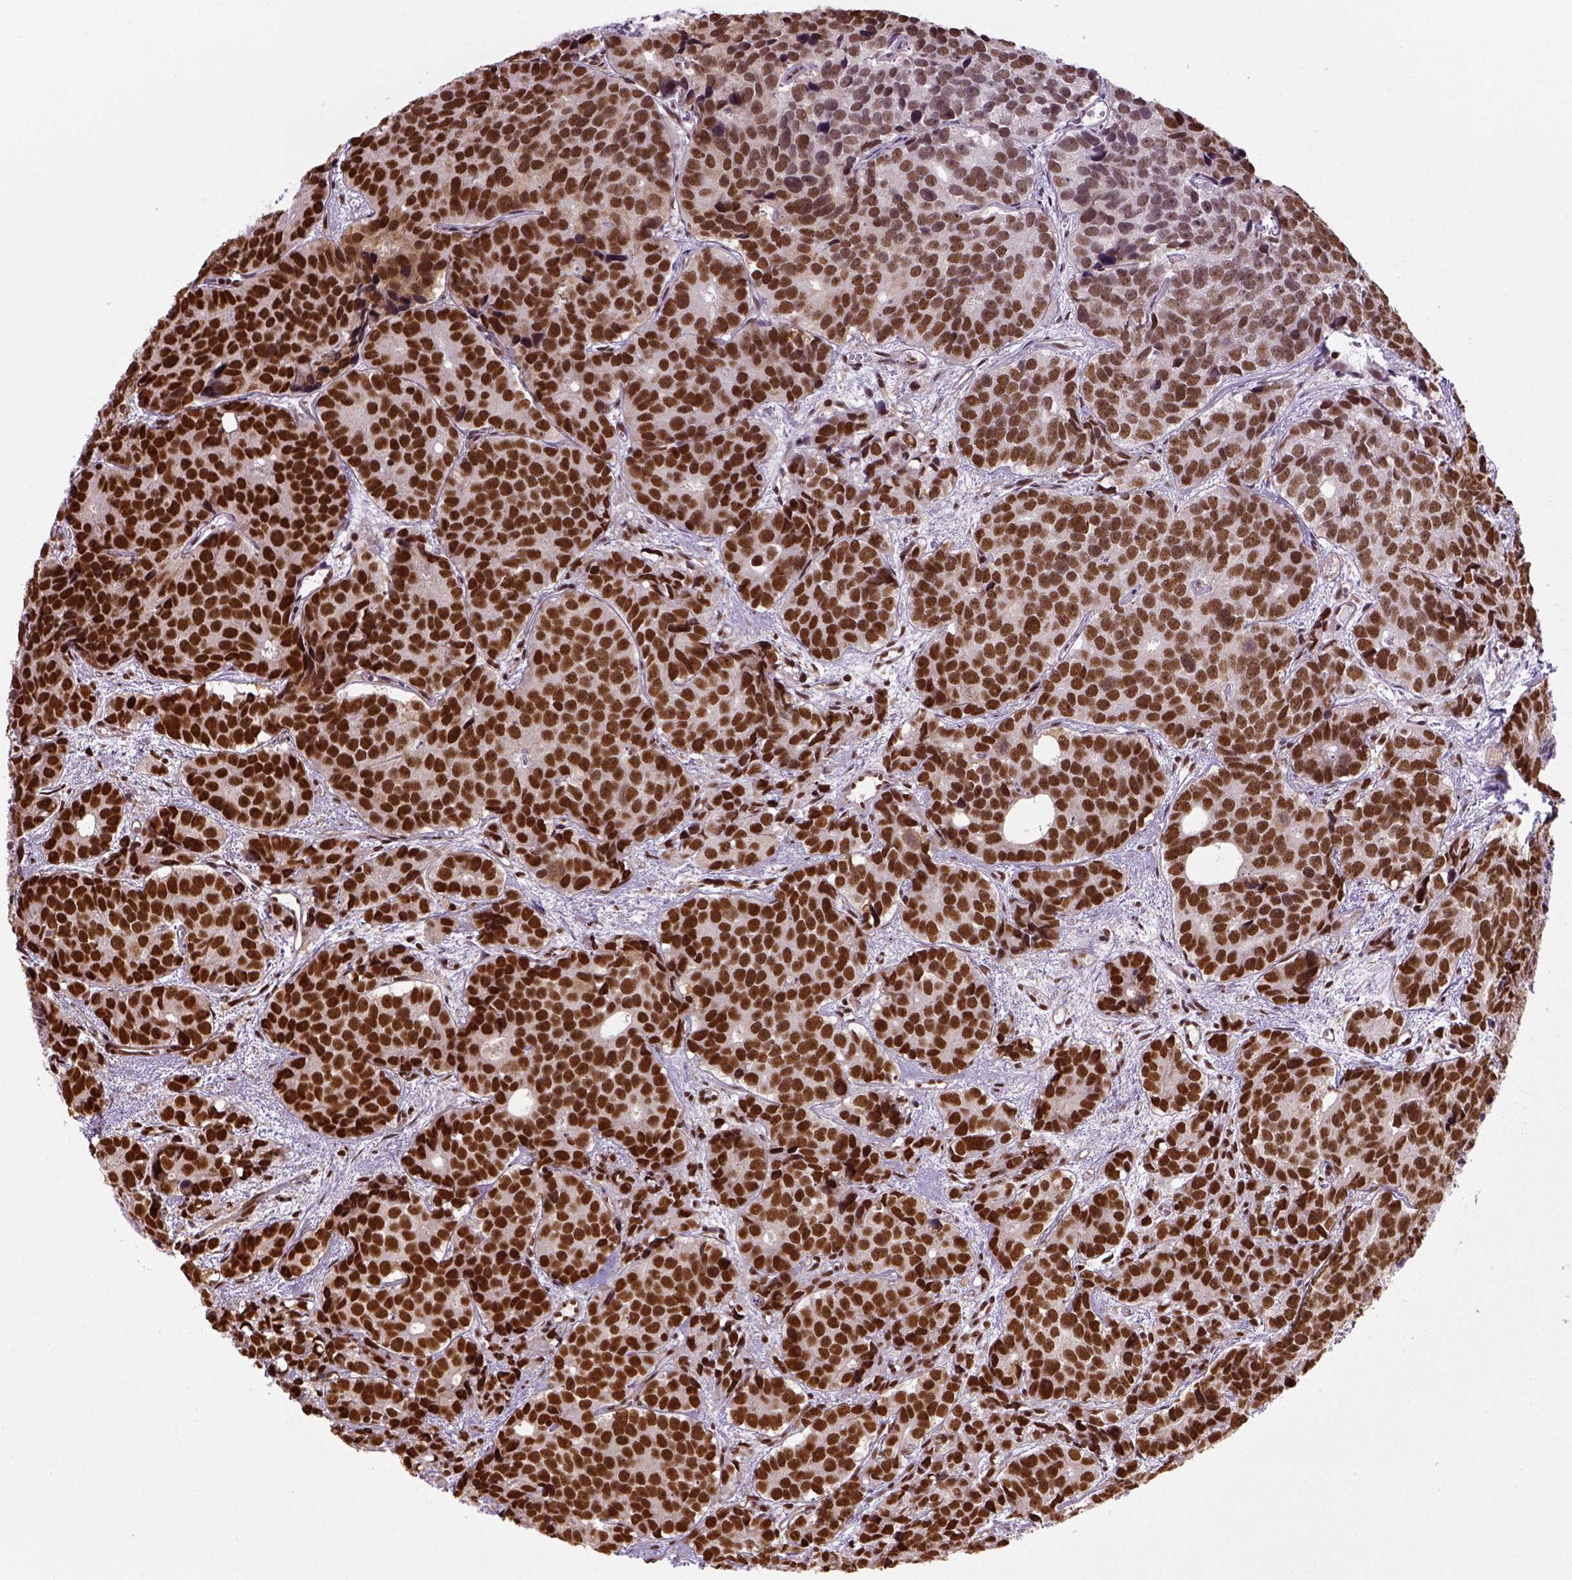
{"staining": {"intensity": "strong", "quantity": ">75%", "location": "nuclear"}, "tissue": "prostate cancer", "cell_type": "Tumor cells", "image_type": "cancer", "snomed": [{"axis": "morphology", "description": "Adenocarcinoma, High grade"}, {"axis": "topography", "description": "Prostate"}], "caption": "Adenocarcinoma (high-grade) (prostate) stained for a protein reveals strong nuclear positivity in tumor cells. The protein is shown in brown color, while the nuclei are stained blue.", "gene": "CCAR1", "patient": {"sex": "male", "age": 77}}